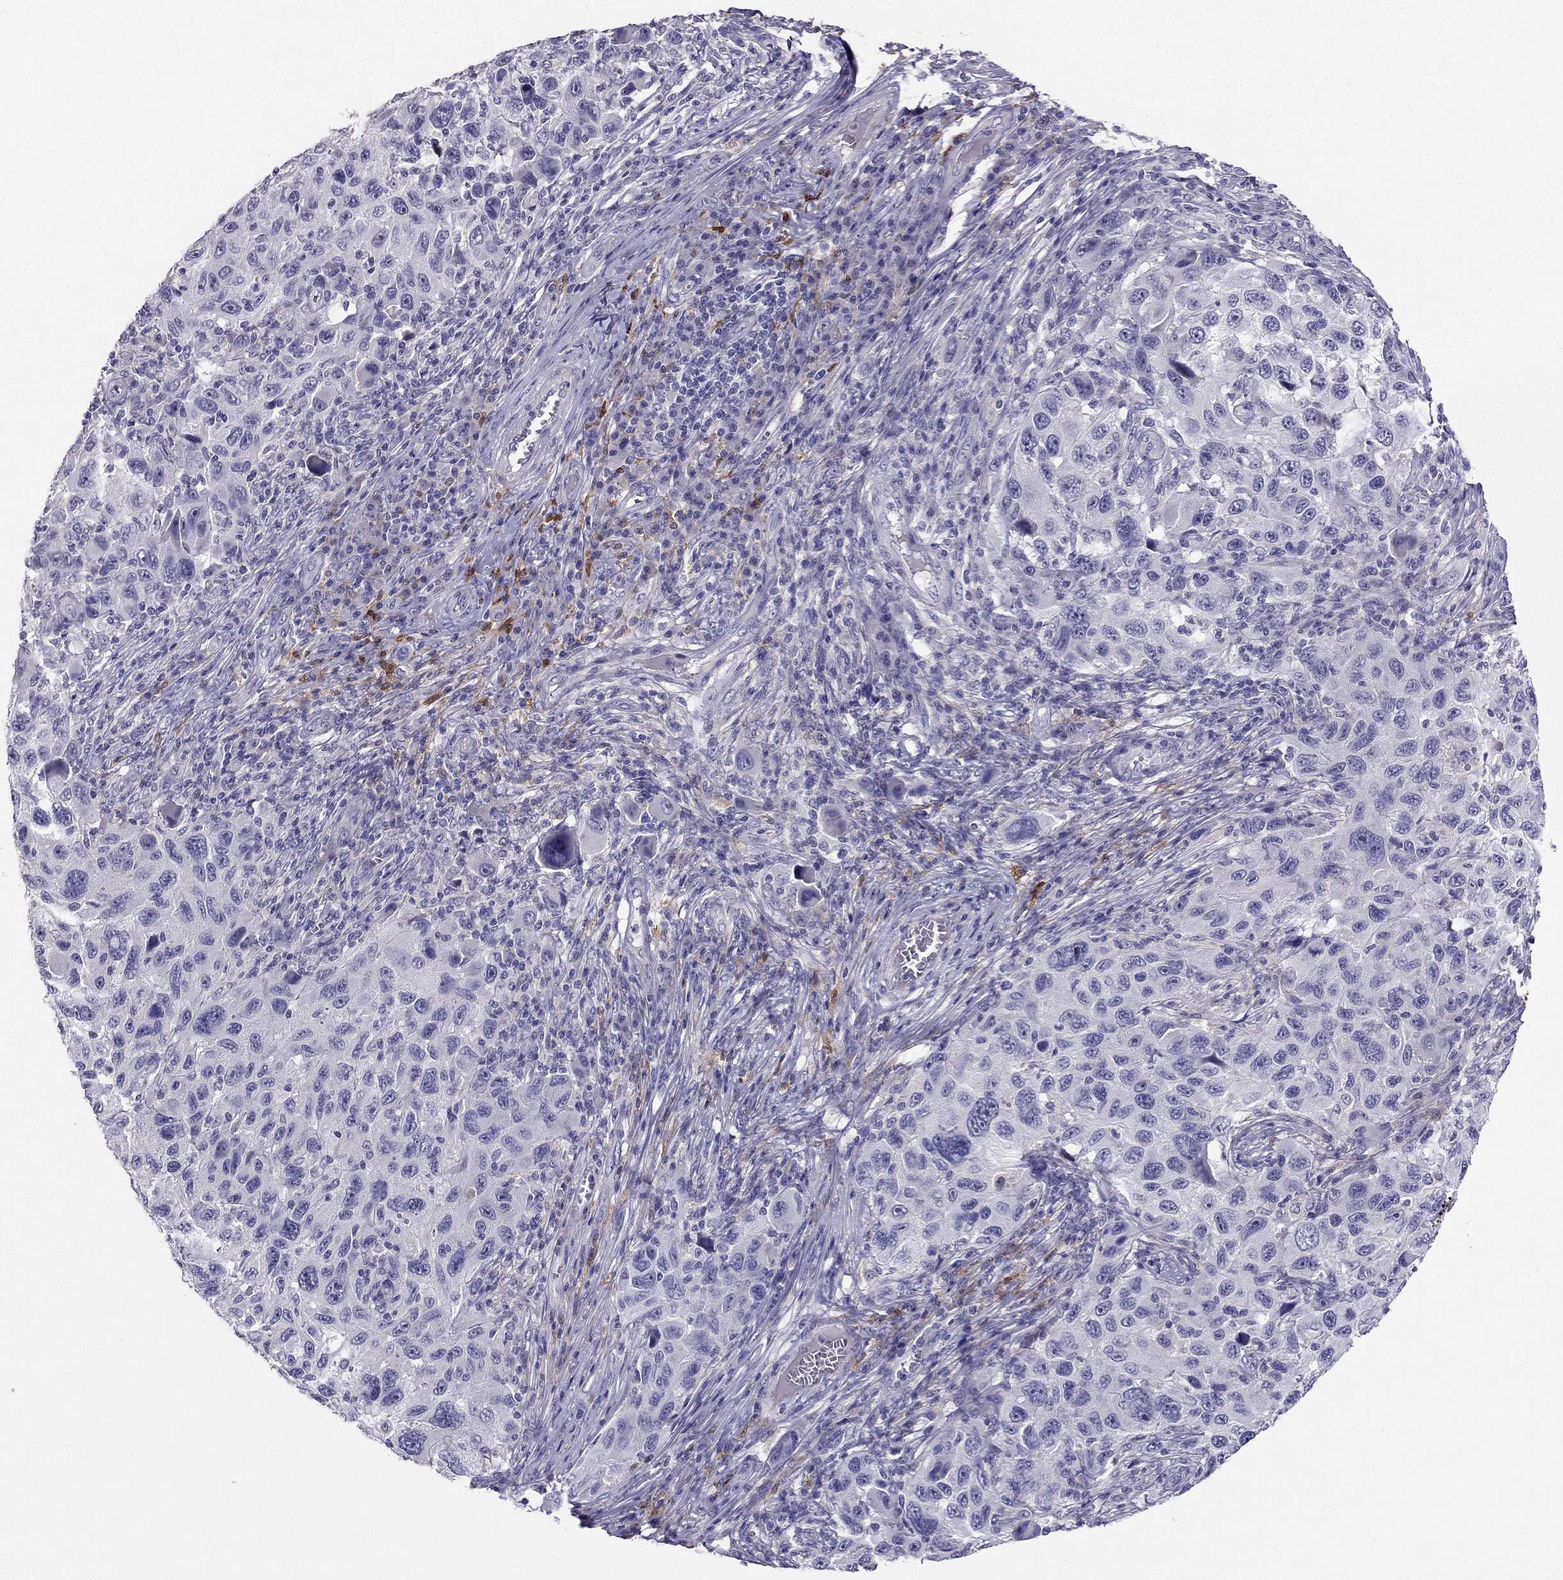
{"staining": {"intensity": "negative", "quantity": "none", "location": "none"}, "tissue": "melanoma", "cell_type": "Tumor cells", "image_type": "cancer", "snomed": [{"axis": "morphology", "description": "Malignant melanoma, NOS"}, {"axis": "topography", "description": "Skin"}], "caption": "A micrograph of human melanoma is negative for staining in tumor cells. Brightfield microscopy of immunohistochemistry (IHC) stained with DAB (3,3'-diaminobenzidine) (brown) and hematoxylin (blue), captured at high magnification.", "gene": "LMTK3", "patient": {"sex": "male", "age": 53}}